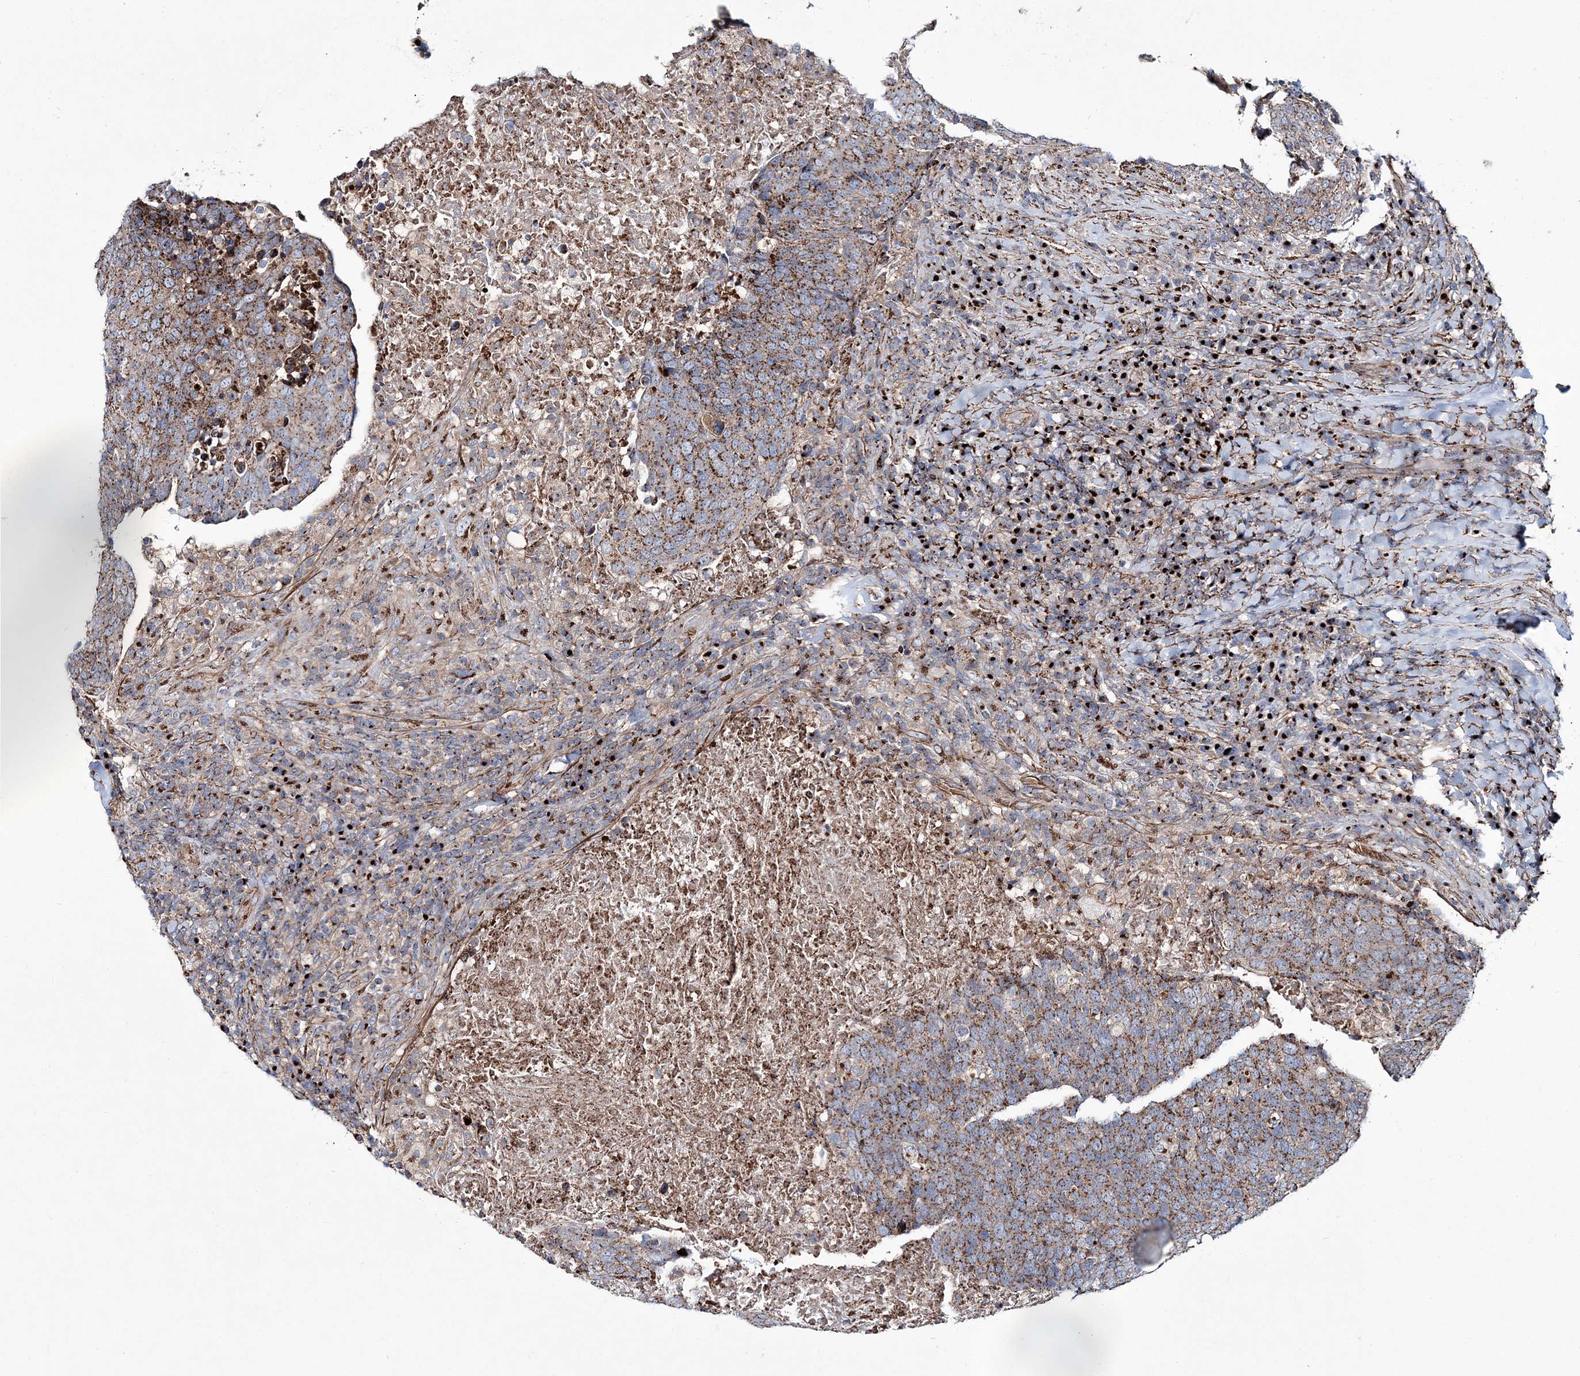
{"staining": {"intensity": "moderate", "quantity": ">75%", "location": "cytoplasmic/membranous"}, "tissue": "head and neck cancer", "cell_type": "Tumor cells", "image_type": "cancer", "snomed": [{"axis": "morphology", "description": "Squamous cell carcinoma, NOS"}, {"axis": "morphology", "description": "Squamous cell carcinoma, metastatic, NOS"}, {"axis": "topography", "description": "Lymph node"}, {"axis": "topography", "description": "Head-Neck"}], "caption": "Immunohistochemistry (IHC) of head and neck squamous cell carcinoma displays medium levels of moderate cytoplasmic/membranous positivity in approximately >75% of tumor cells.", "gene": "MAN1A2", "patient": {"sex": "male", "age": 62}}